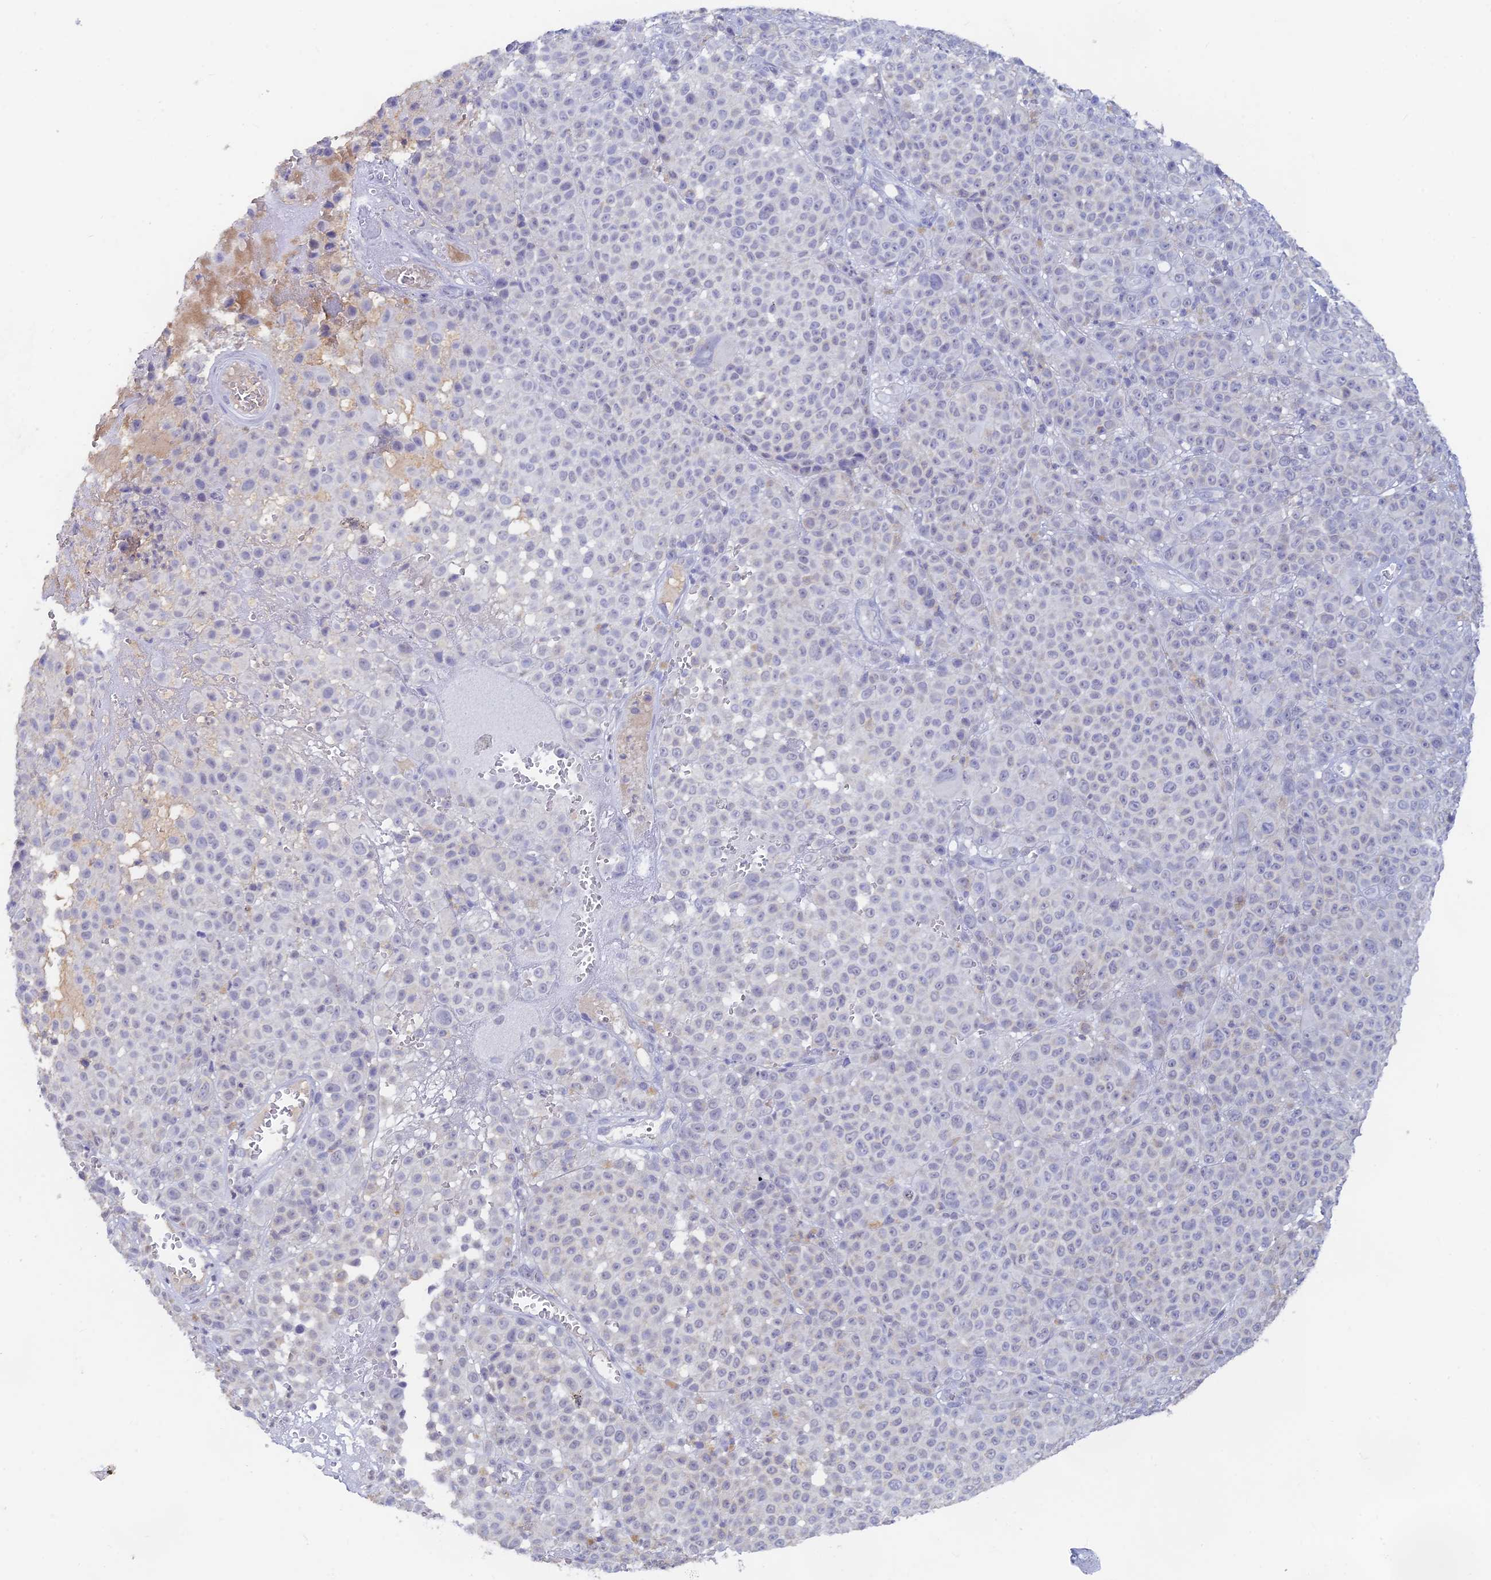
{"staining": {"intensity": "negative", "quantity": "none", "location": "none"}, "tissue": "melanoma", "cell_type": "Tumor cells", "image_type": "cancer", "snomed": [{"axis": "morphology", "description": "Malignant melanoma, NOS"}, {"axis": "topography", "description": "Skin"}], "caption": "IHC of malignant melanoma reveals no staining in tumor cells.", "gene": "LRIF1", "patient": {"sex": "female", "age": 94}}